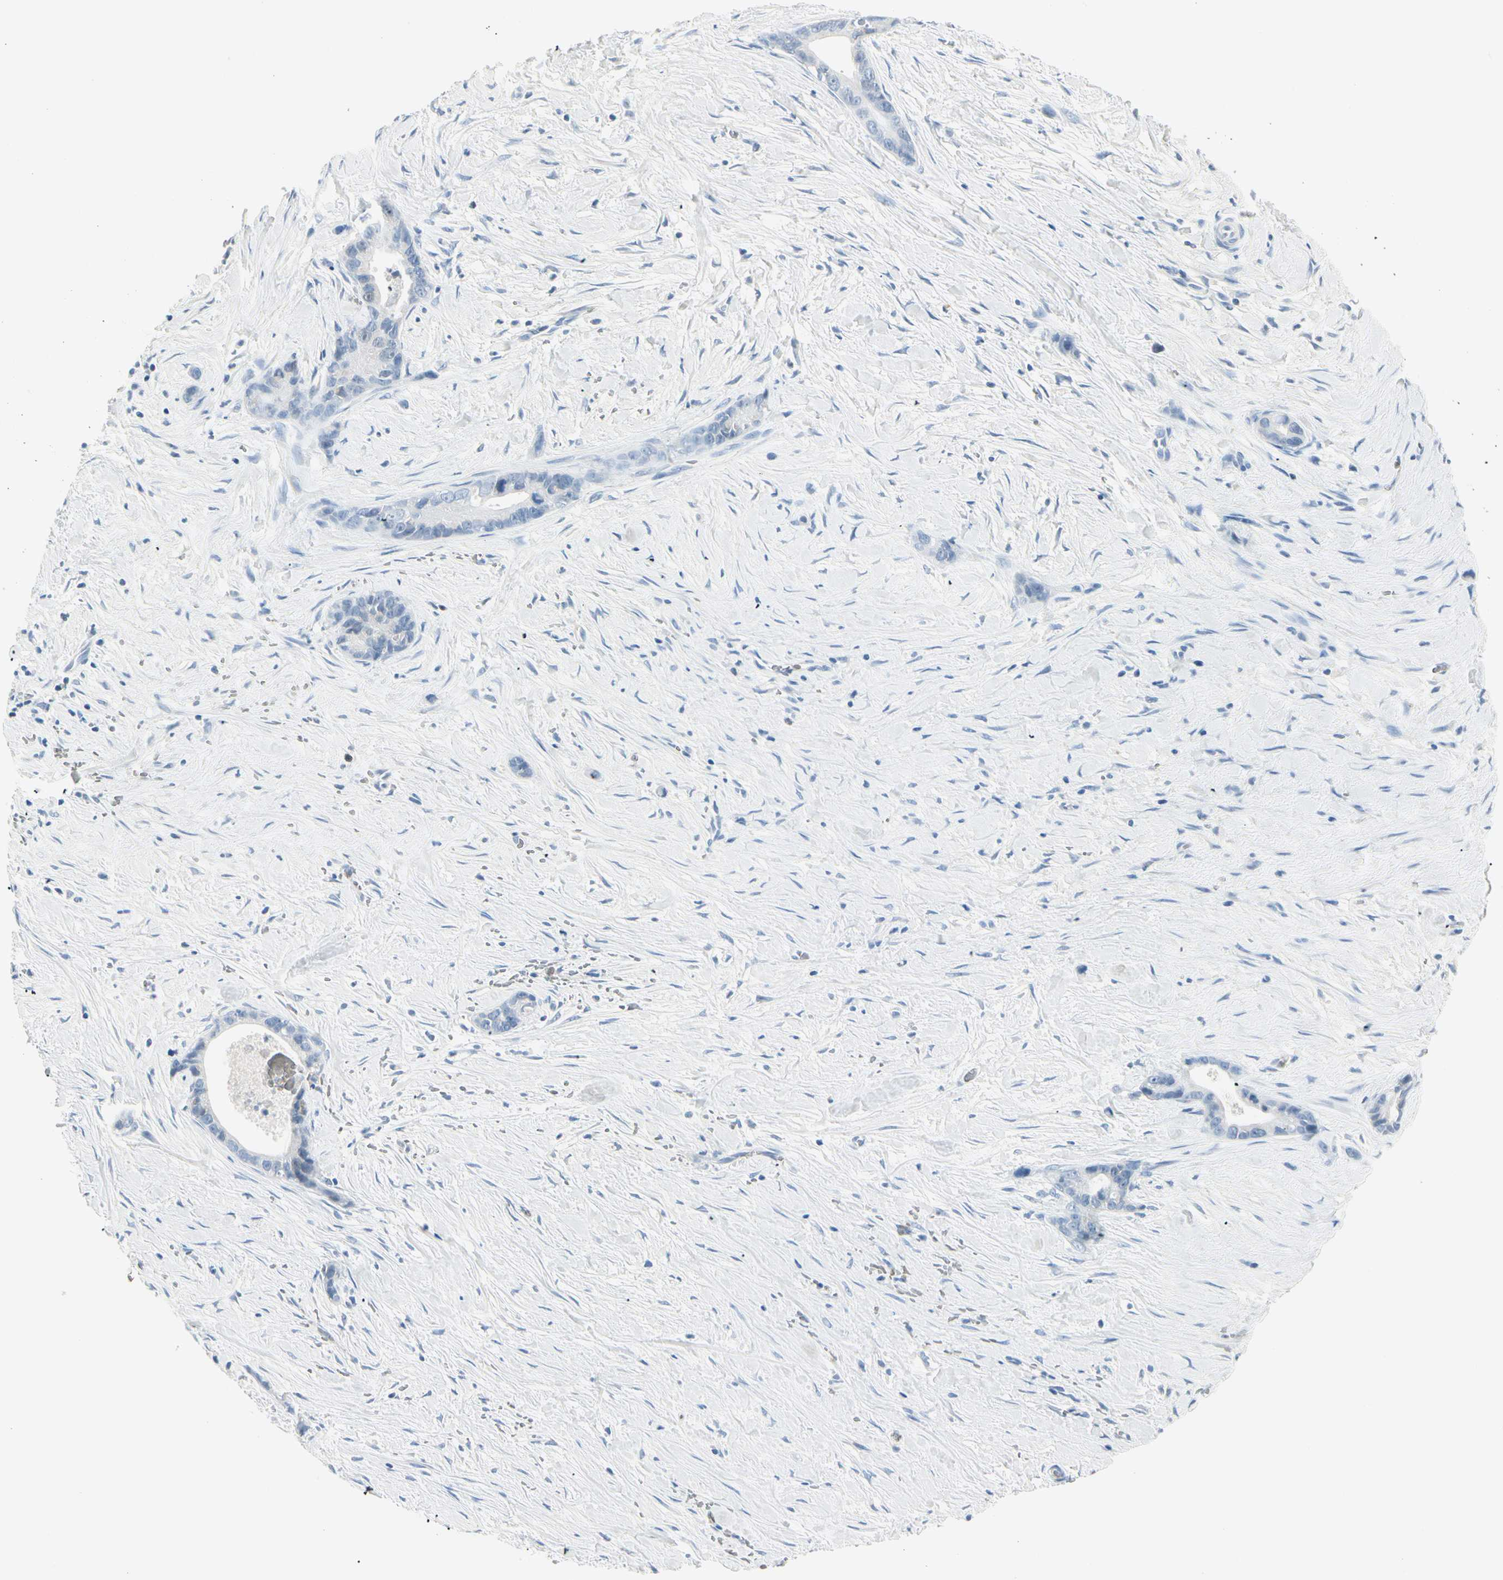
{"staining": {"intensity": "negative", "quantity": "none", "location": "none"}, "tissue": "liver cancer", "cell_type": "Tumor cells", "image_type": "cancer", "snomed": [{"axis": "morphology", "description": "Cholangiocarcinoma"}, {"axis": "topography", "description": "Liver"}], "caption": "High magnification brightfield microscopy of cholangiocarcinoma (liver) stained with DAB (3,3'-diaminobenzidine) (brown) and counterstained with hematoxylin (blue): tumor cells show no significant staining. The staining is performed using DAB brown chromogen with nuclei counter-stained in using hematoxylin.", "gene": "CA1", "patient": {"sex": "female", "age": 55}}